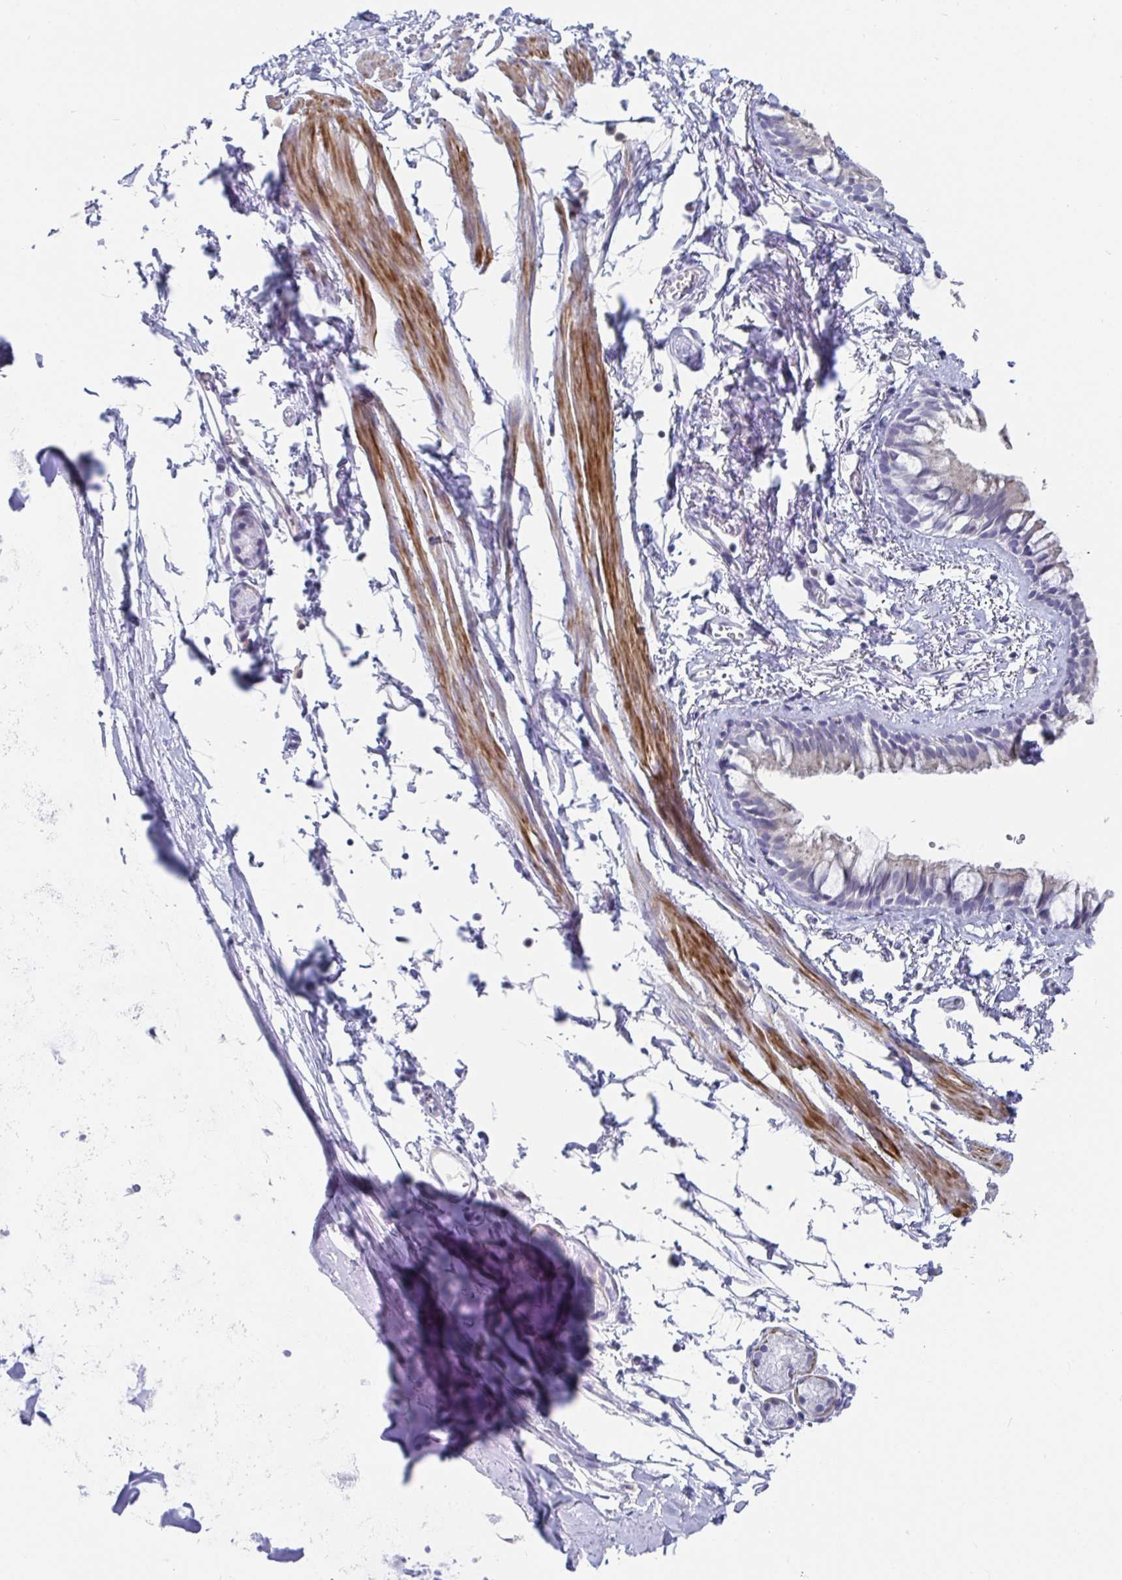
{"staining": {"intensity": "negative", "quantity": "none", "location": "none"}, "tissue": "bronchus", "cell_type": "Respiratory epithelial cells", "image_type": "normal", "snomed": [{"axis": "morphology", "description": "Normal tissue, NOS"}, {"axis": "topography", "description": "Bronchus"}], "caption": "DAB (3,3'-diaminobenzidine) immunohistochemical staining of benign bronchus shows no significant staining in respiratory epithelial cells. (DAB immunohistochemistry, high magnification).", "gene": "ZFP82", "patient": {"sex": "female", "age": 59}}